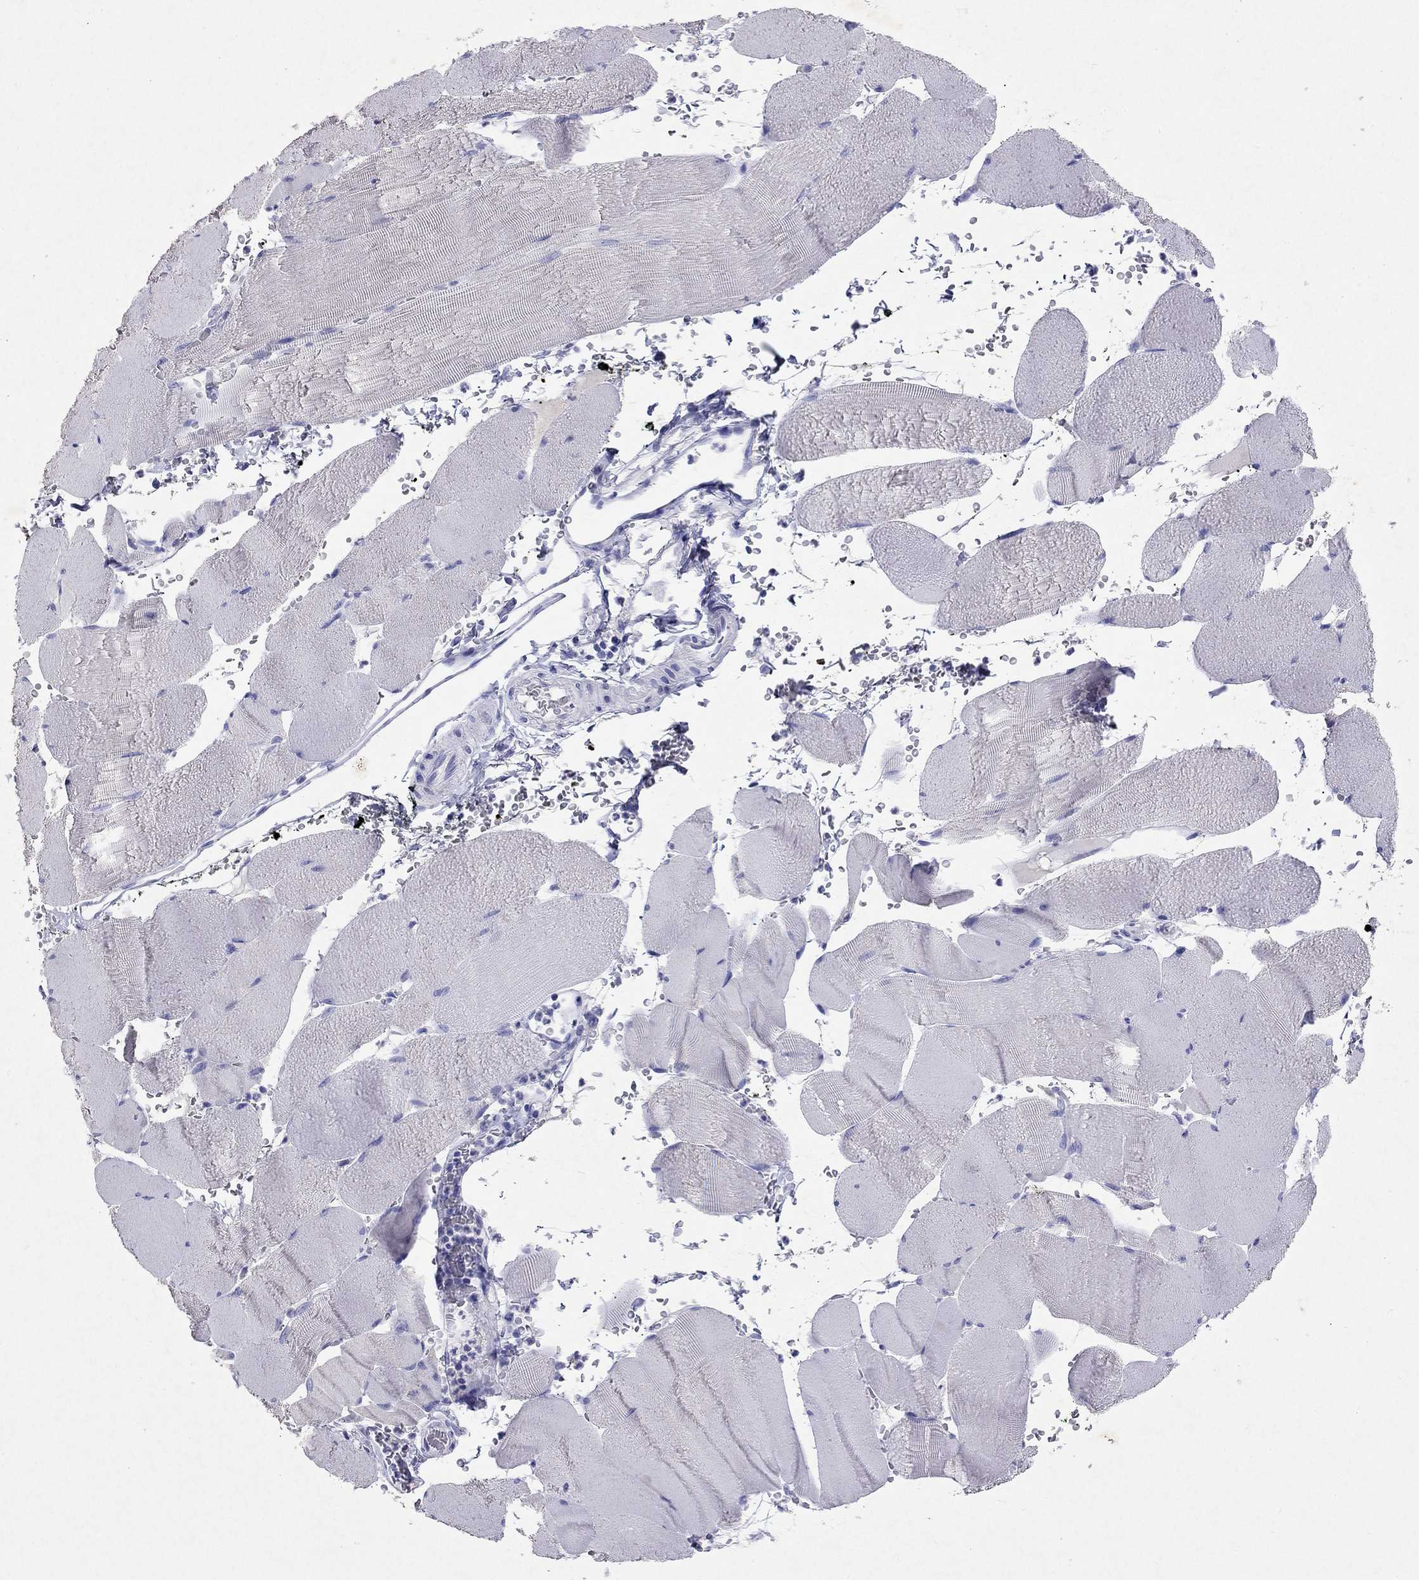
{"staining": {"intensity": "negative", "quantity": "none", "location": "none"}, "tissue": "skeletal muscle", "cell_type": "Myocytes", "image_type": "normal", "snomed": [{"axis": "morphology", "description": "Normal tissue, NOS"}, {"axis": "topography", "description": "Skeletal muscle"}], "caption": "IHC photomicrograph of normal skeletal muscle: skeletal muscle stained with DAB (3,3'-diaminobenzidine) exhibits no significant protein expression in myocytes. (Stains: DAB (3,3'-diaminobenzidine) IHC with hematoxylin counter stain, Microscopy: brightfield microscopy at high magnification).", "gene": "ARMC12", "patient": {"sex": "male", "age": 56}}